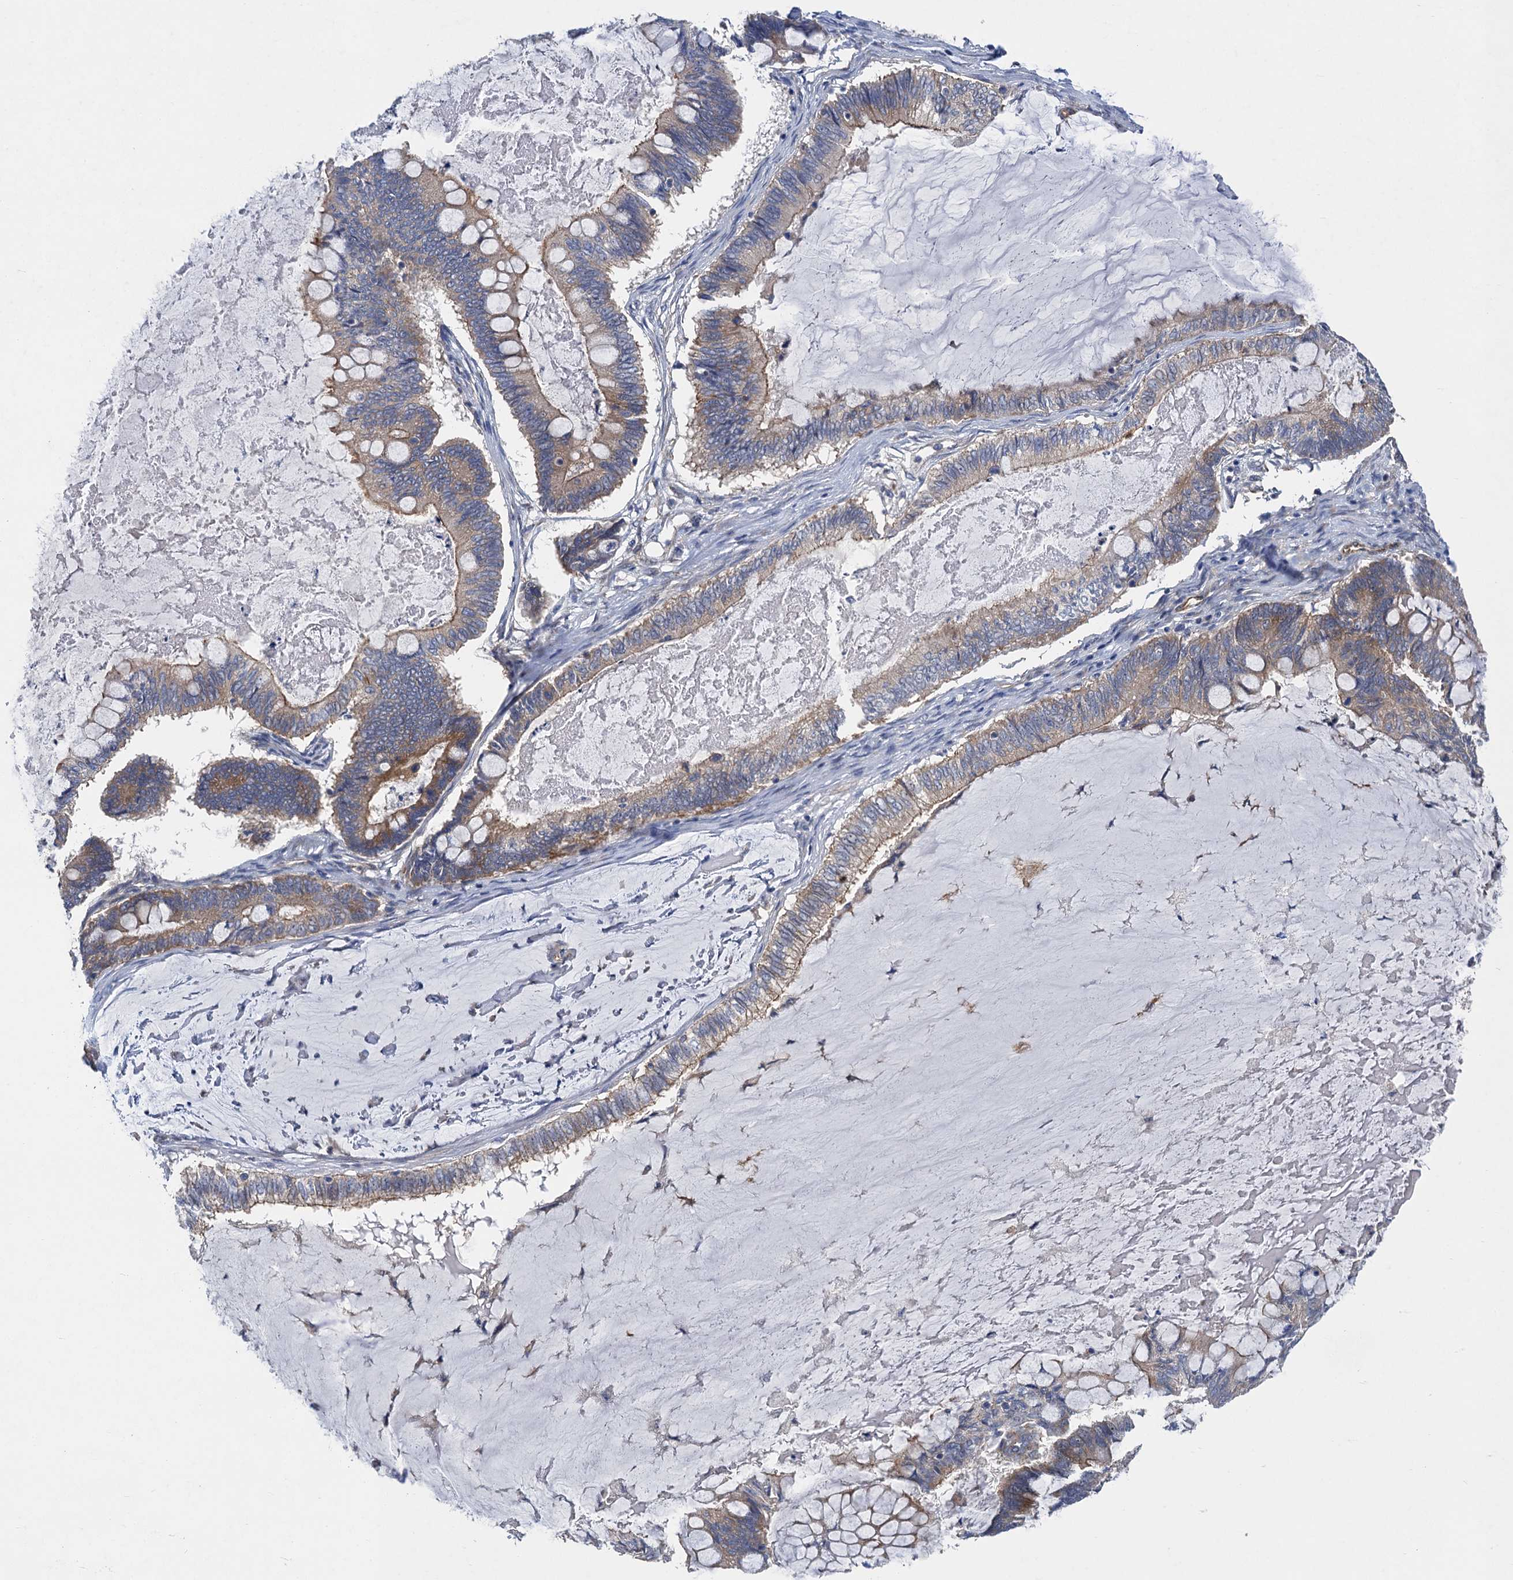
{"staining": {"intensity": "weak", "quantity": ">75%", "location": "cytoplasmic/membranous"}, "tissue": "ovarian cancer", "cell_type": "Tumor cells", "image_type": "cancer", "snomed": [{"axis": "morphology", "description": "Cystadenocarcinoma, mucinous, NOS"}, {"axis": "topography", "description": "Ovary"}], "caption": "Ovarian cancer (mucinous cystadenocarcinoma) was stained to show a protein in brown. There is low levels of weak cytoplasmic/membranous expression in approximately >75% of tumor cells.", "gene": "PJA2", "patient": {"sex": "female", "age": 61}}